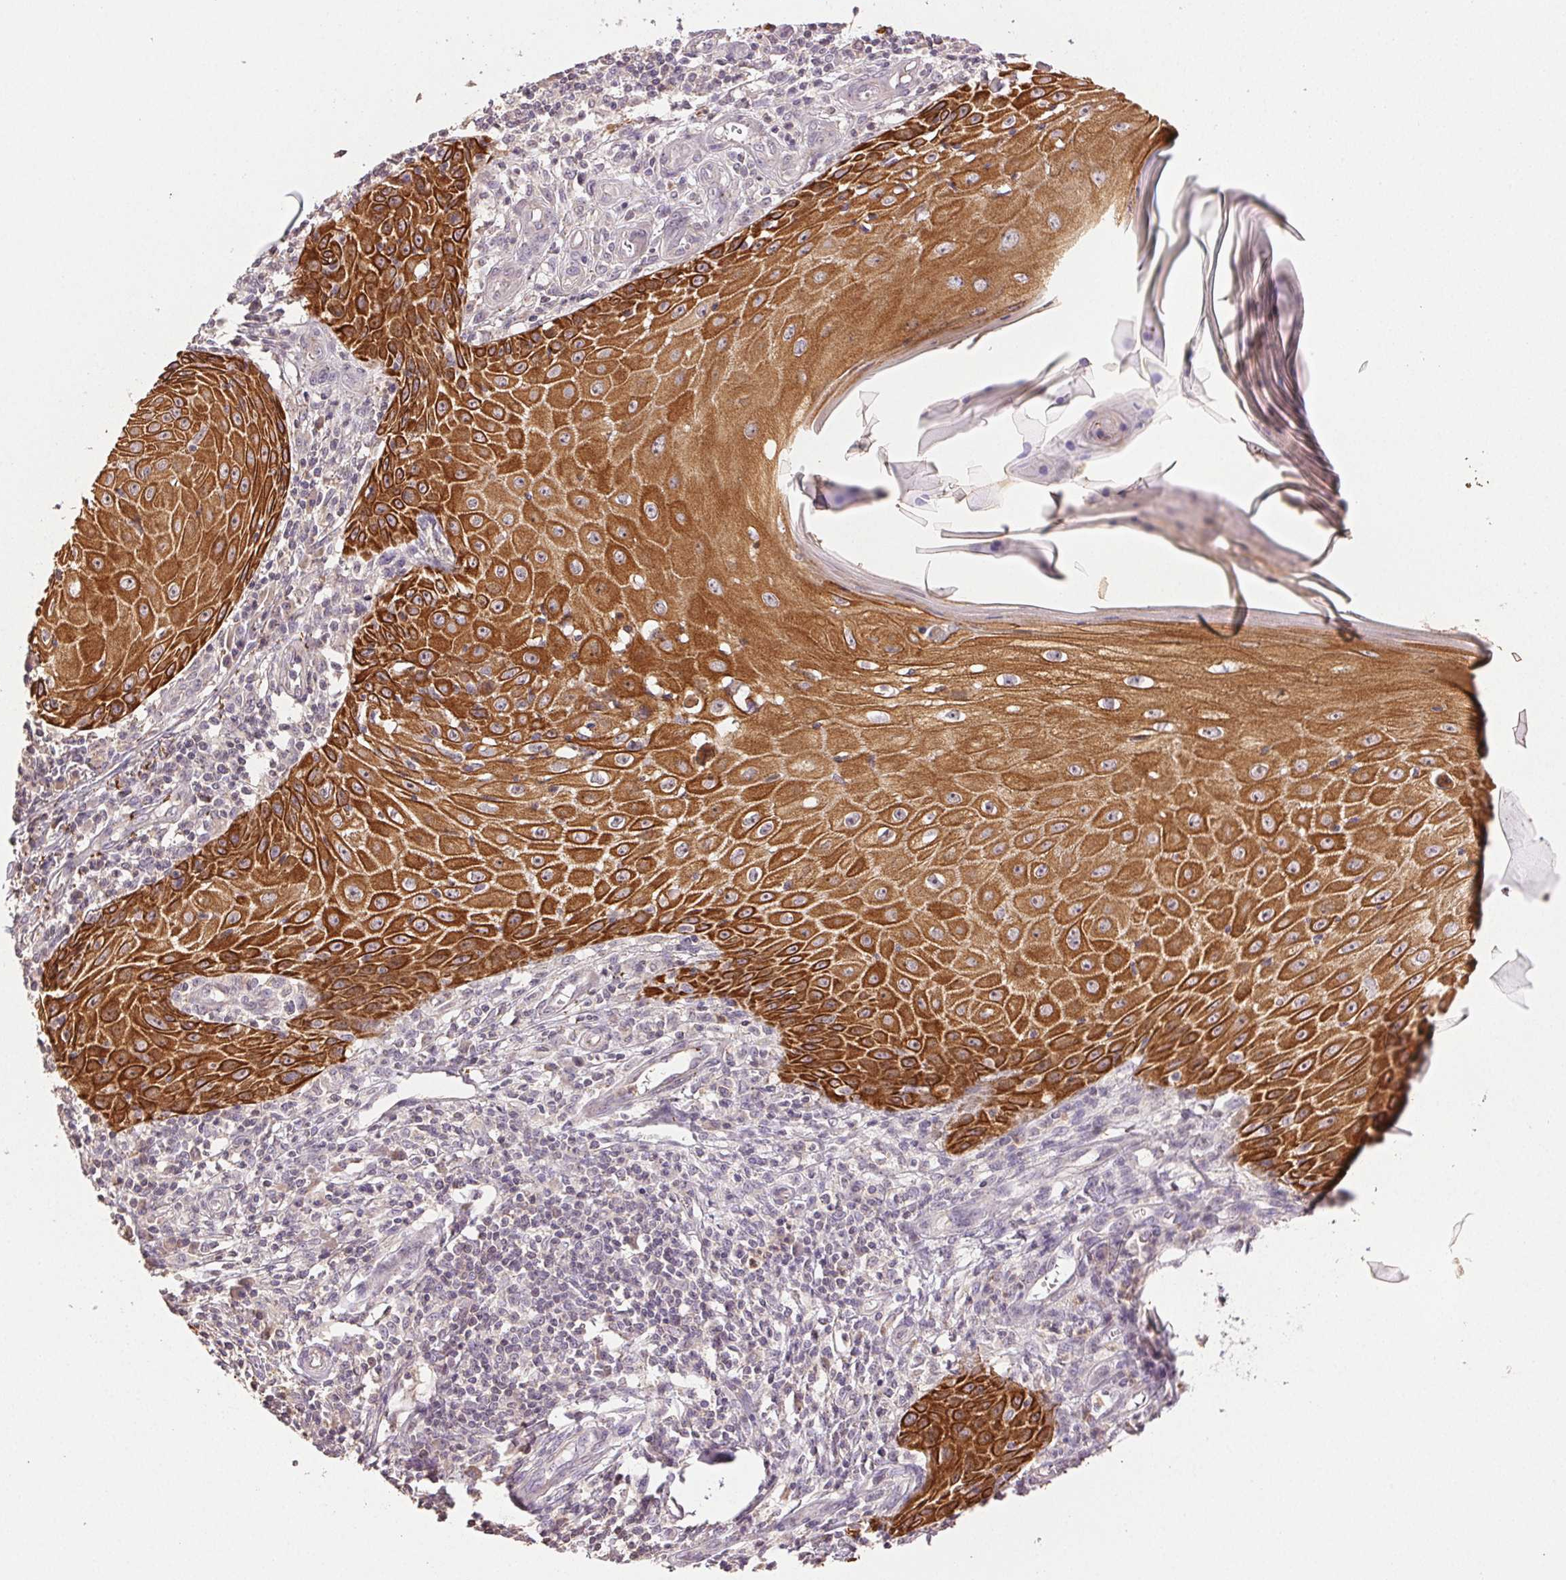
{"staining": {"intensity": "strong", "quantity": ">75%", "location": "cytoplasmic/membranous"}, "tissue": "skin cancer", "cell_type": "Tumor cells", "image_type": "cancer", "snomed": [{"axis": "morphology", "description": "Squamous cell carcinoma, NOS"}, {"axis": "topography", "description": "Skin"}], "caption": "IHC staining of squamous cell carcinoma (skin), which exhibits high levels of strong cytoplasmic/membranous expression in approximately >75% of tumor cells indicating strong cytoplasmic/membranous protein positivity. The staining was performed using DAB (3,3'-diaminobenzidine) (brown) for protein detection and nuclei were counterstained in hematoxylin (blue).", "gene": "TMEM253", "patient": {"sex": "female", "age": 73}}